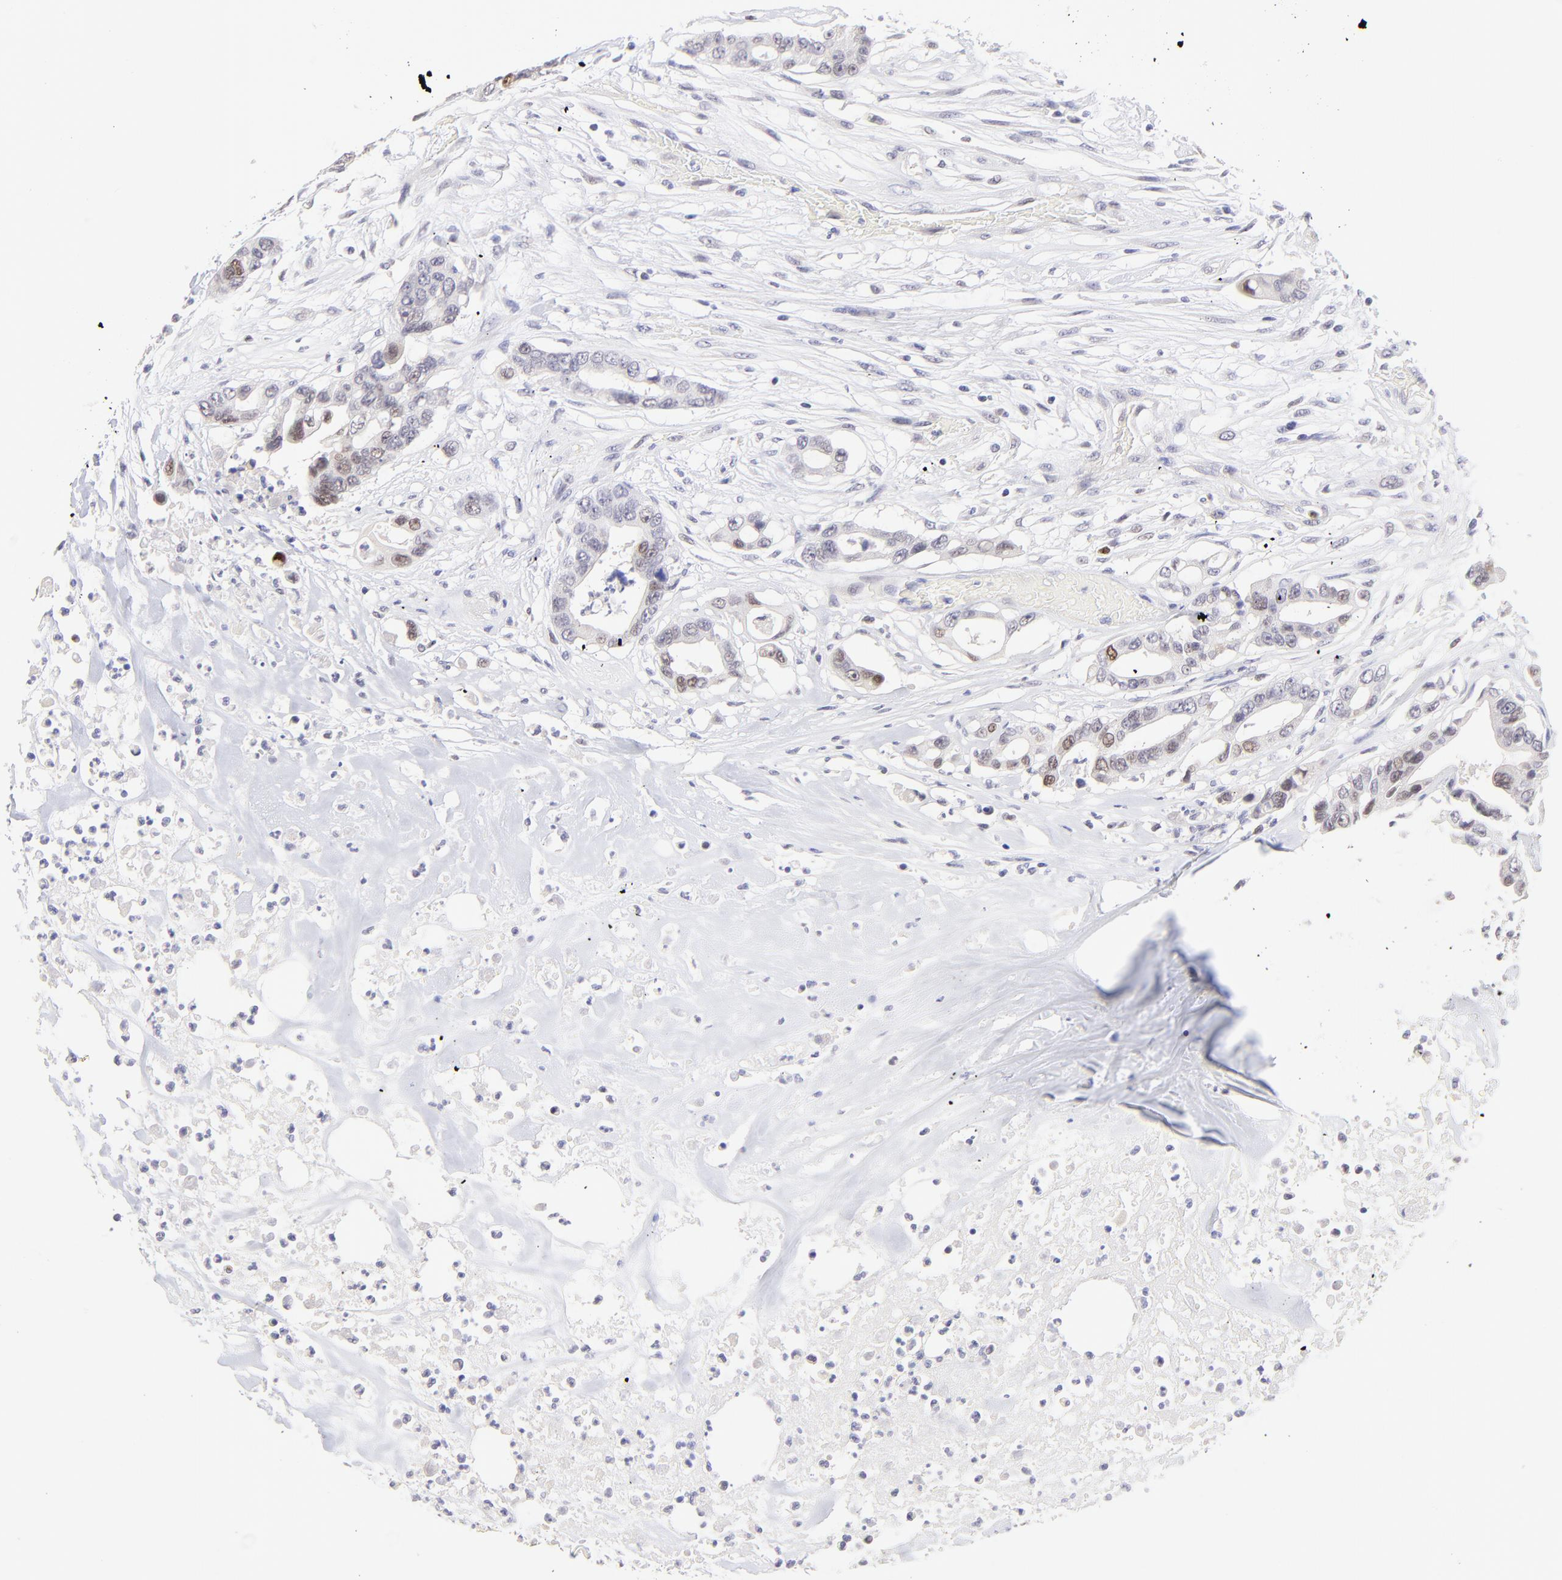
{"staining": {"intensity": "moderate", "quantity": "<25%", "location": "nuclear"}, "tissue": "colorectal cancer", "cell_type": "Tumor cells", "image_type": "cancer", "snomed": [{"axis": "morphology", "description": "Adenocarcinoma, NOS"}, {"axis": "topography", "description": "Colon"}], "caption": "DAB (3,3'-diaminobenzidine) immunohistochemical staining of colorectal cancer demonstrates moderate nuclear protein staining in about <25% of tumor cells. (DAB (3,3'-diaminobenzidine) IHC, brown staining for protein, blue staining for nuclei).", "gene": "KLF4", "patient": {"sex": "female", "age": 70}}